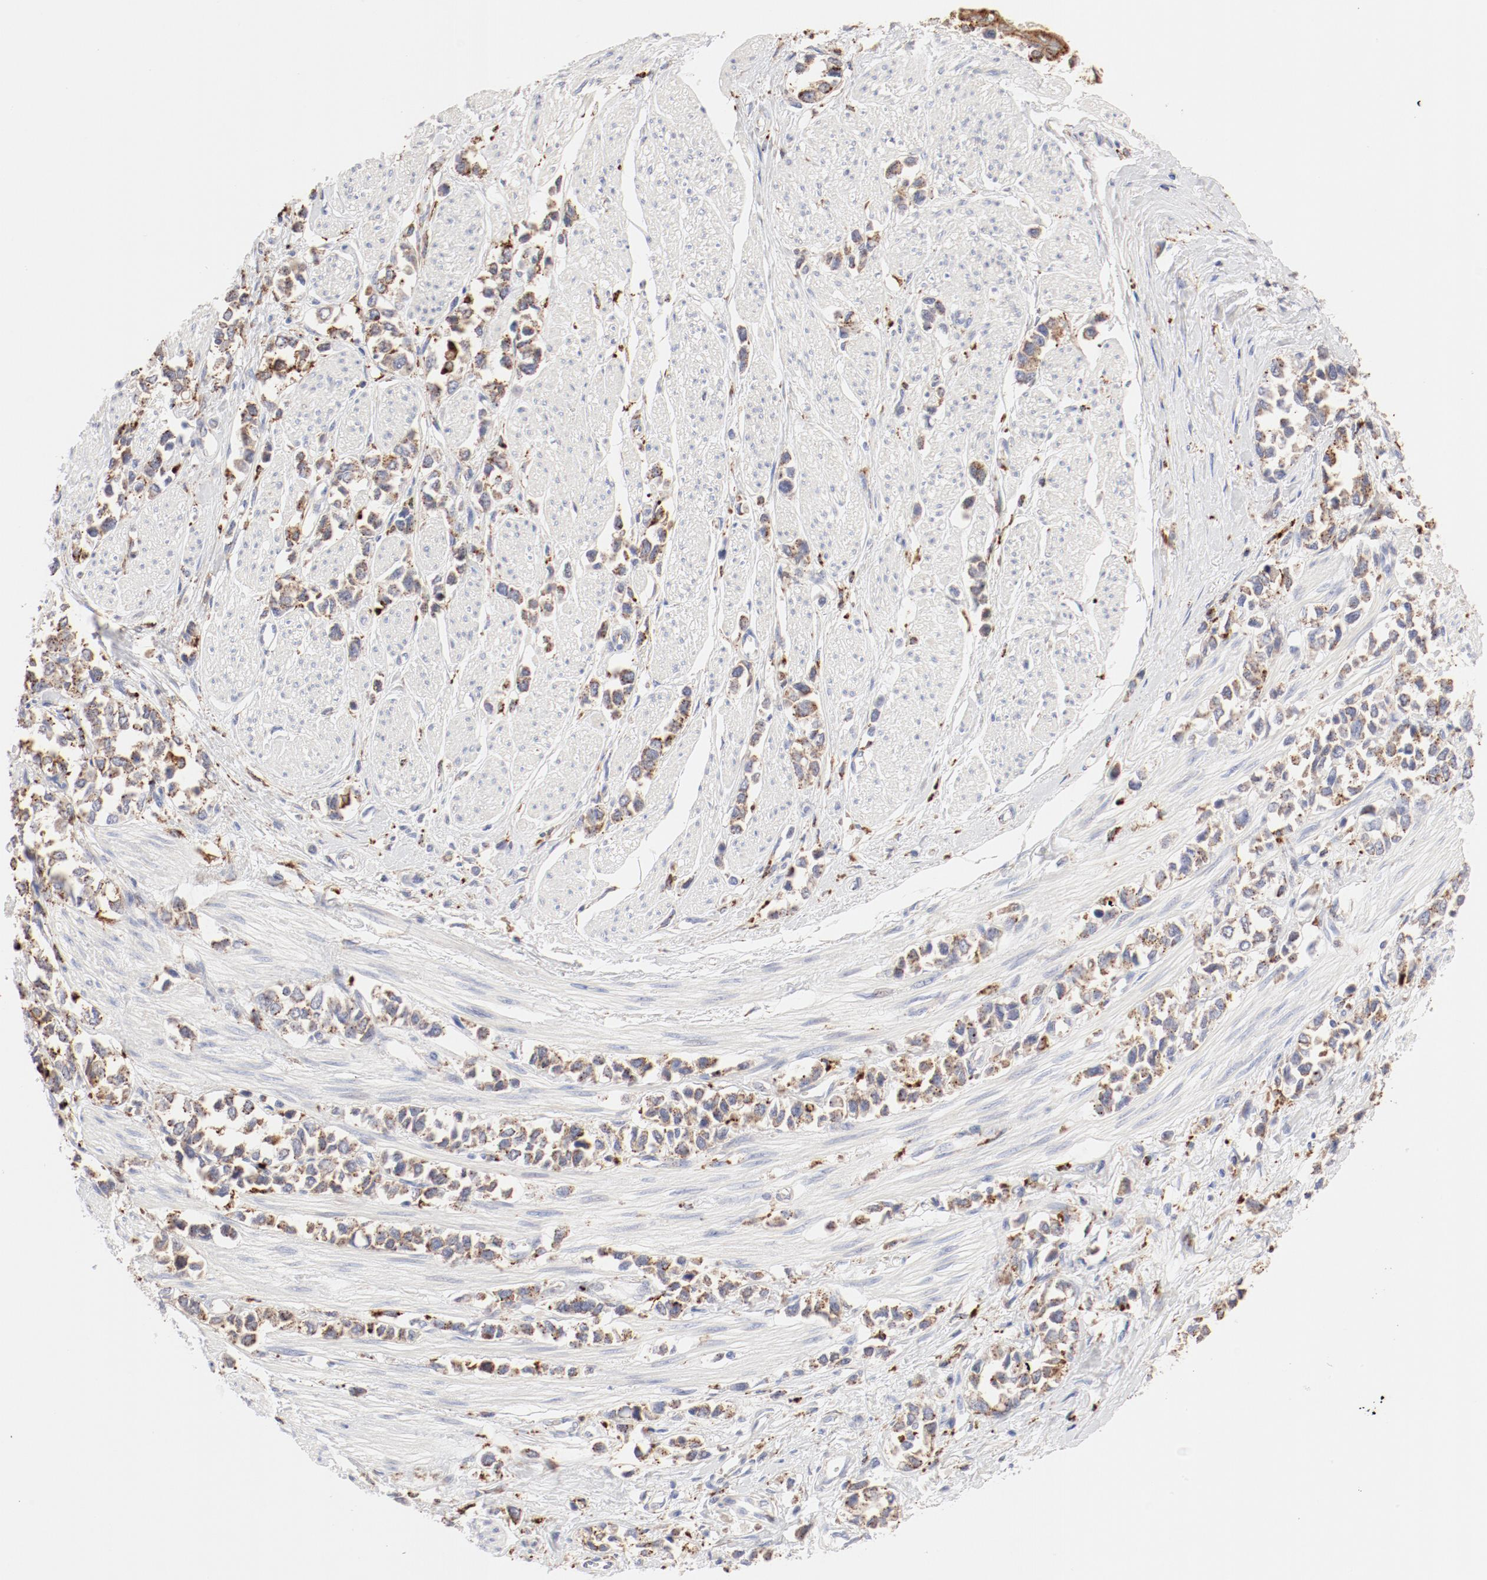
{"staining": {"intensity": "moderate", "quantity": ">75%", "location": "cytoplasmic/membranous"}, "tissue": "stomach cancer", "cell_type": "Tumor cells", "image_type": "cancer", "snomed": [{"axis": "morphology", "description": "Adenocarcinoma, NOS"}, {"axis": "topography", "description": "Stomach, upper"}], "caption": "Tumor cells demonstrate medium levels of moderate cytoplasmic/membranous expression in approximately >75% of cells in adenocarcinoma (stomach). Nuclei are stained in blue.", "gene": "CTSH", "patient": {"sex": "male", "age": 76}}